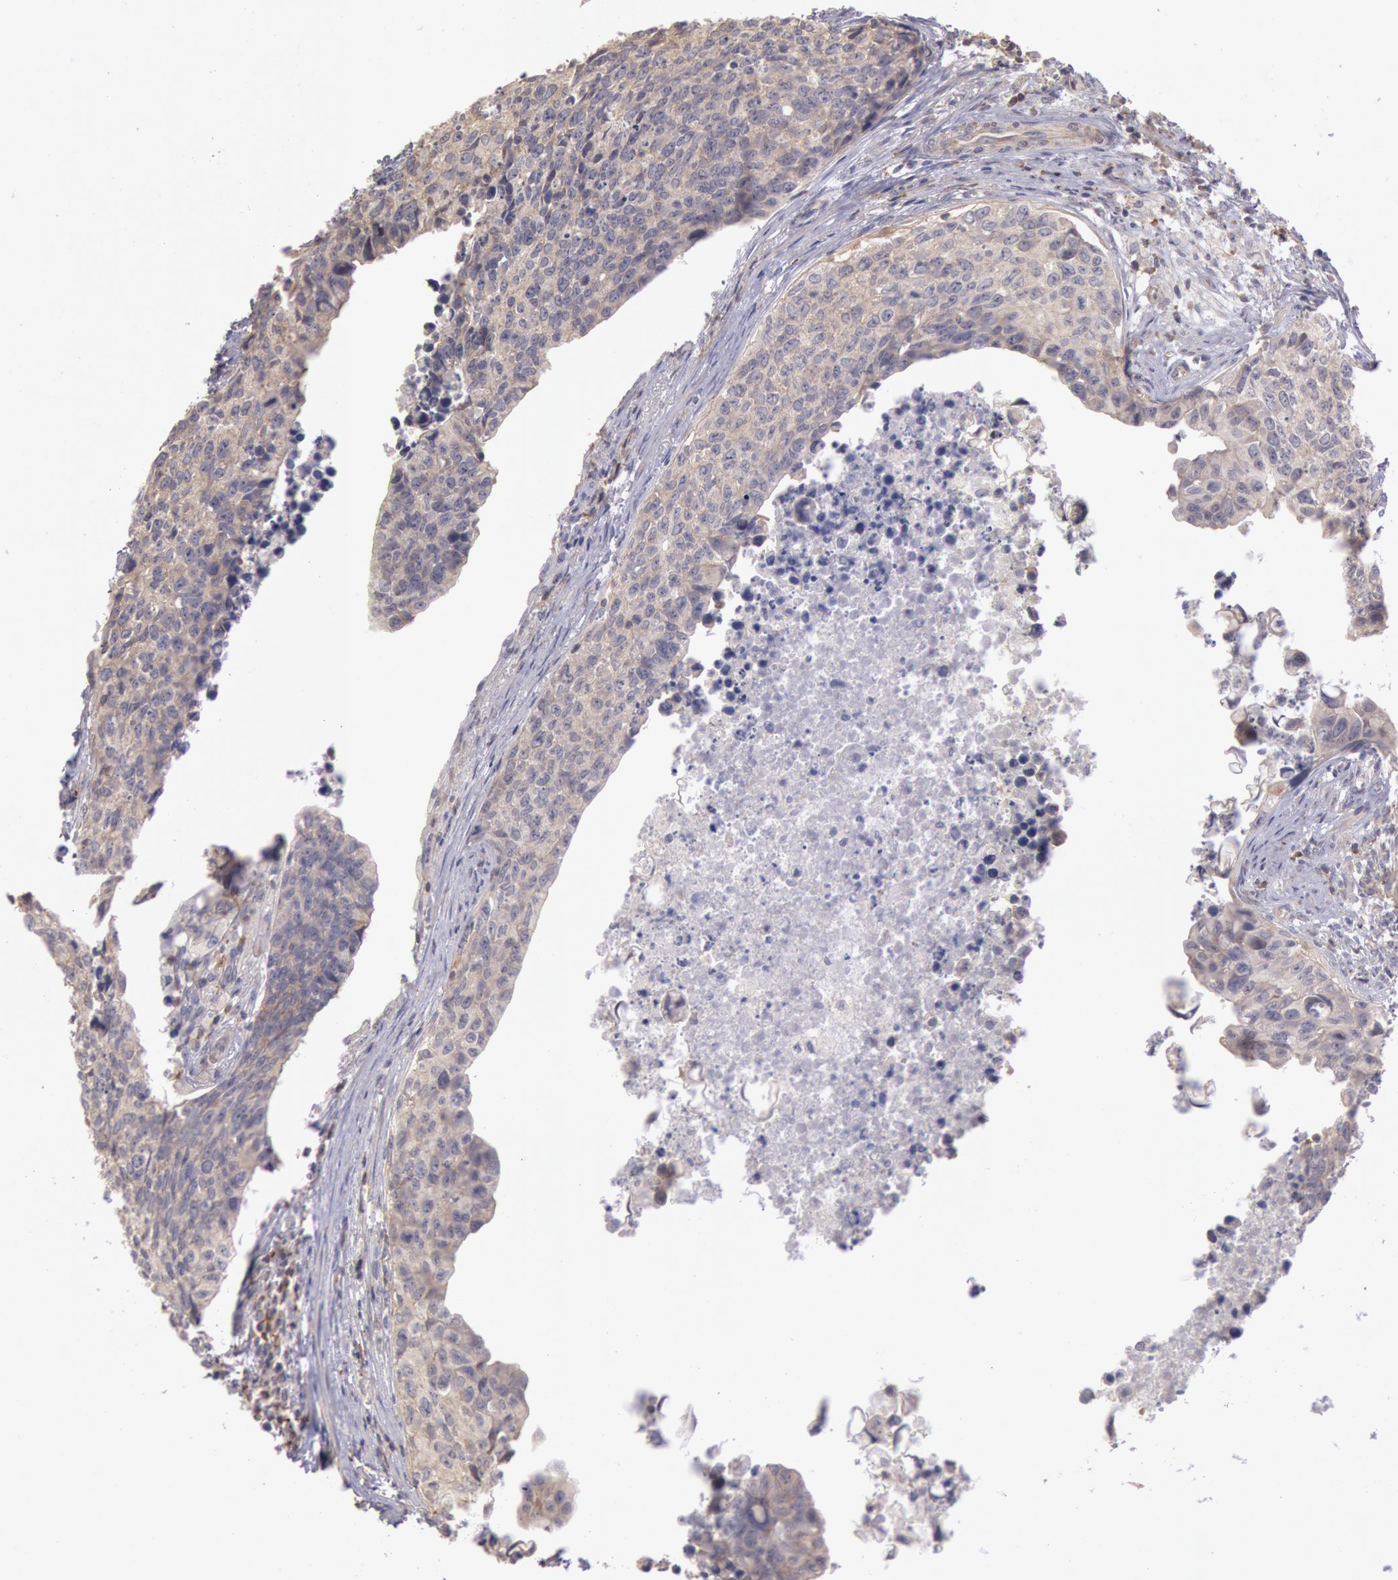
{"staining": {"intensity": "weak", "quantity": ">75%", "location": "cytoplasmic/membranous"}, "tissue": "urothelial cancer", "cell_type": "Tumor cells", "image_type": "cancer", "snomed": [{"axis": "morphology", "description": "Urothelial carcinoma, High grade"}, {"axis": "topography", "description": "Urinary bladder"}], "caption": "Urothelial cancer stained with immunohistochemistry reveals weak cytoplasmic/membranous staining in approximately >75% of tumor cells.", "gene": "NMT2", "patient": {"sex": "male", "age": 81}}